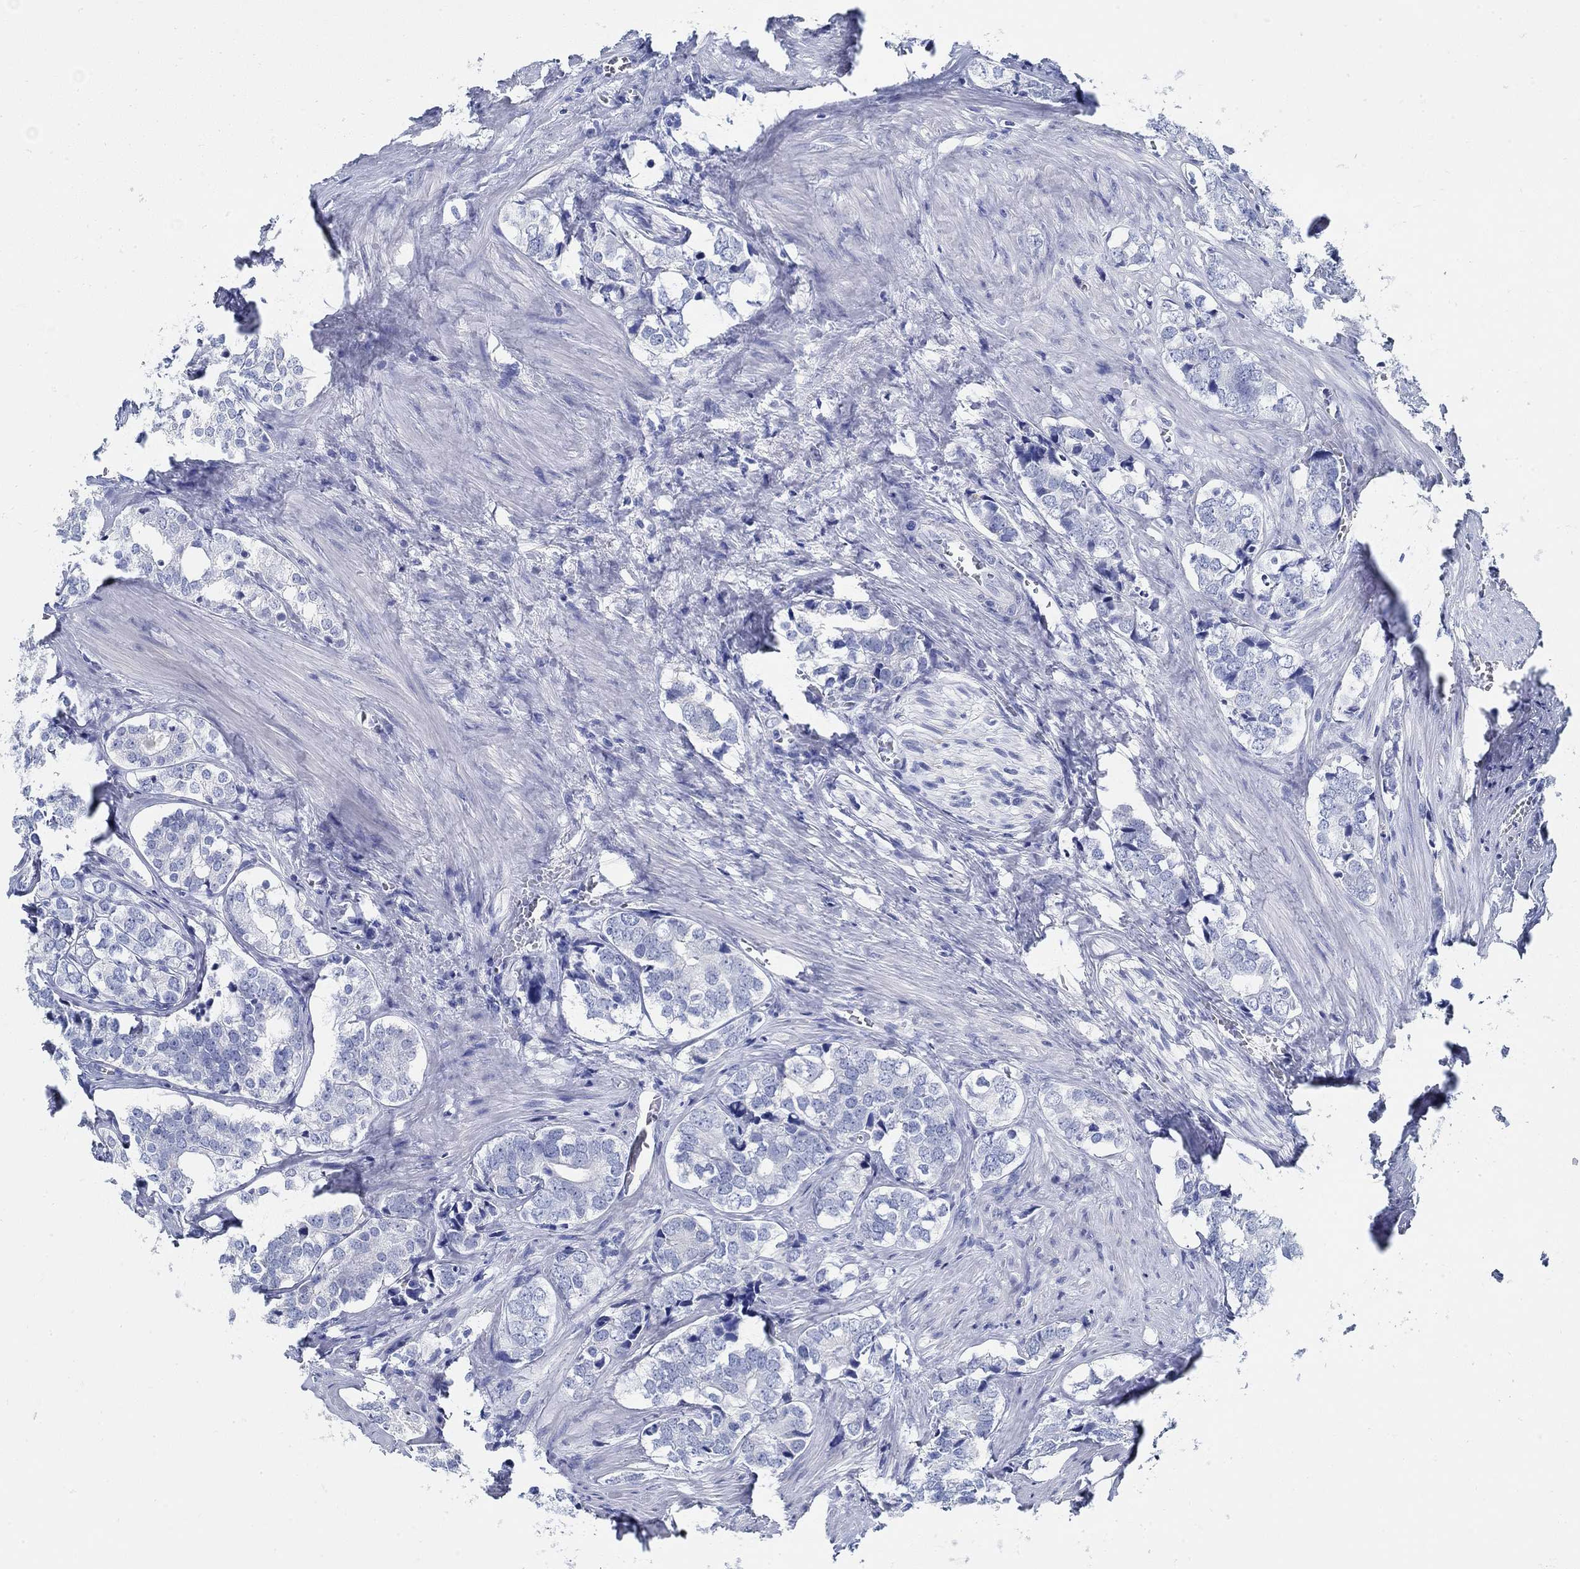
{"staining": {"intensity": "negative", "quantity": "none", "location": "none"}, "tissue": "prostate cancer", "cell_type": "Tumor cells", "image_type": "cancer", "snomed": [{"axis": "morphology", "description": "Adenocarcinoma, NOS"}, {"axis": "topography", "description": "Prostate and seminal vesicle, NOS"}], "caption": "IHC of adenocarcinoma (prostate) reveals no positivity in tumor cells.", "gene": "SLC45A1", "patient": {"sex": "male", "age": 63}}